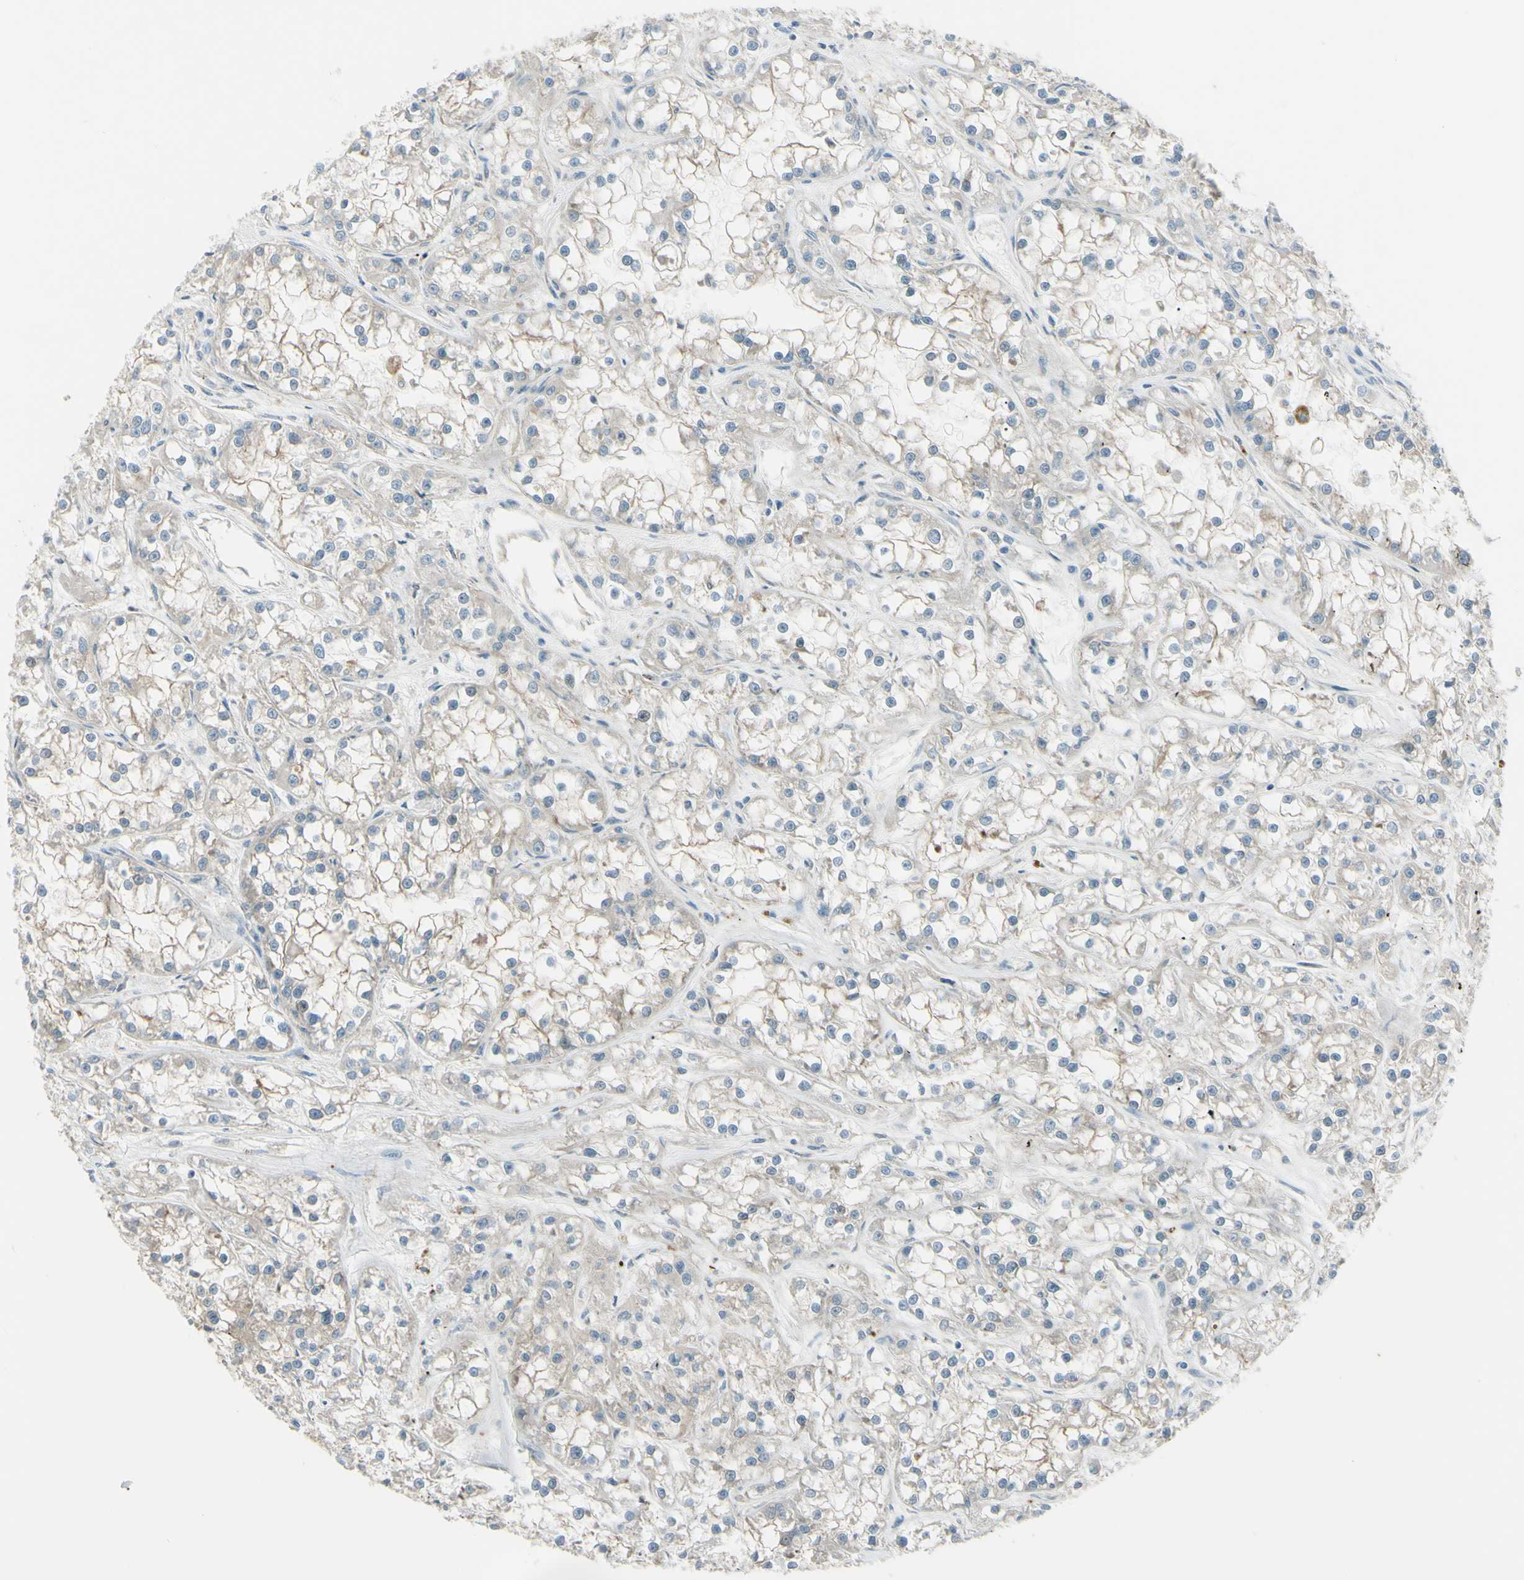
{"staining": {"intensity": "weak", "quantity": "<25%", "location": "cytoplasmic/membranous"}, "tissue": "renal cancer", "cell_type": "Tumor cells", "image_type": "cancer", "snomed": [{"axis": "morphology", "description": "Adenocarcinoma, NOS"}, {"axis": "topography", "description": "Kidney"}], "caption": "This histopathology image is of renal cancer stained with immunohistochemistry to label a protein in brown with the nuclei are counter-stained blue. There is no positivity in tumor cells.", "gene": "LMTK2", "patient": {"sex": "female", "age": 52}}